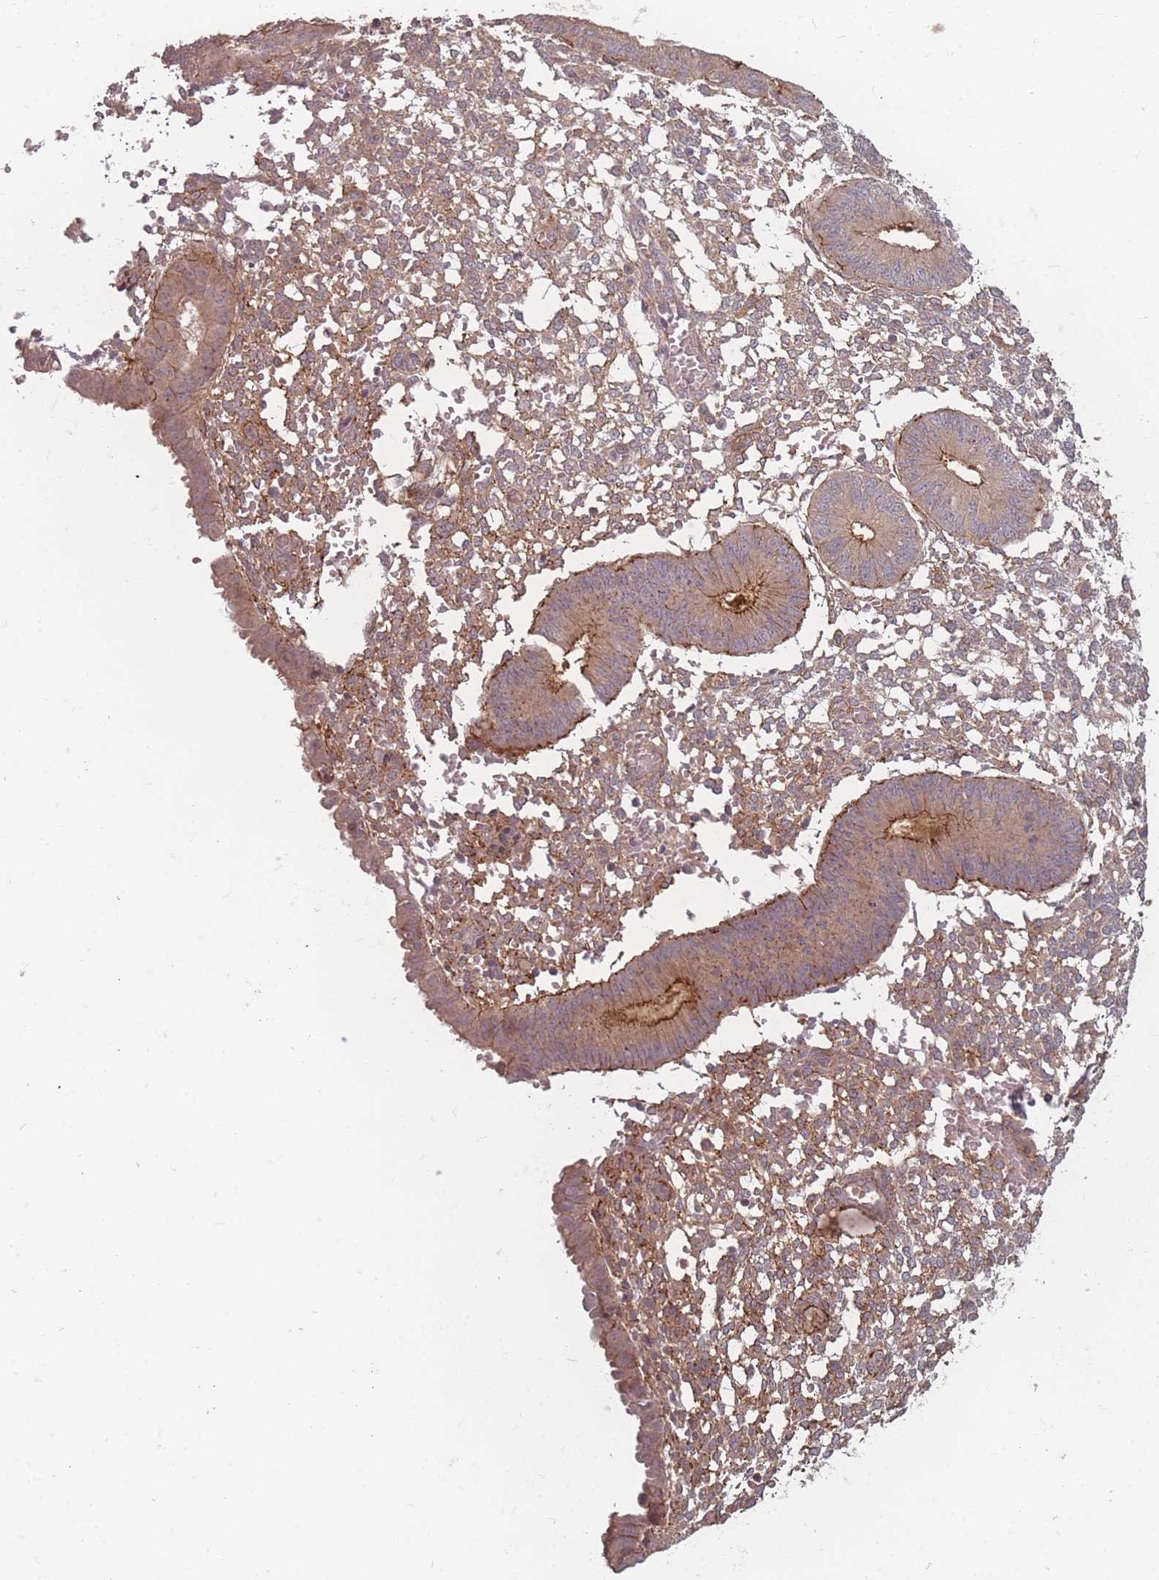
{"staining": {"intensity": "moderate", "quantity": ">75%", "location": "cytoplasmic/membranous"}, "tissue": "endometrium", "cell_type": "Cells in endometrial stroma", "image_type": "normal", "snomed": [{"axis": "morphology", "description": "Normal tissue, NOS"}, {"axis": "topography", "description": "Endometrium"}], "caption": "Immunohistochemistry of benign human endometrium reveals medium levels of moderate cytoplasmic/membranous staining in approximately >75% of cells in endometrial stroma.", "gene": "HAGH", "patient": {"sex": "female", "age": 49}}